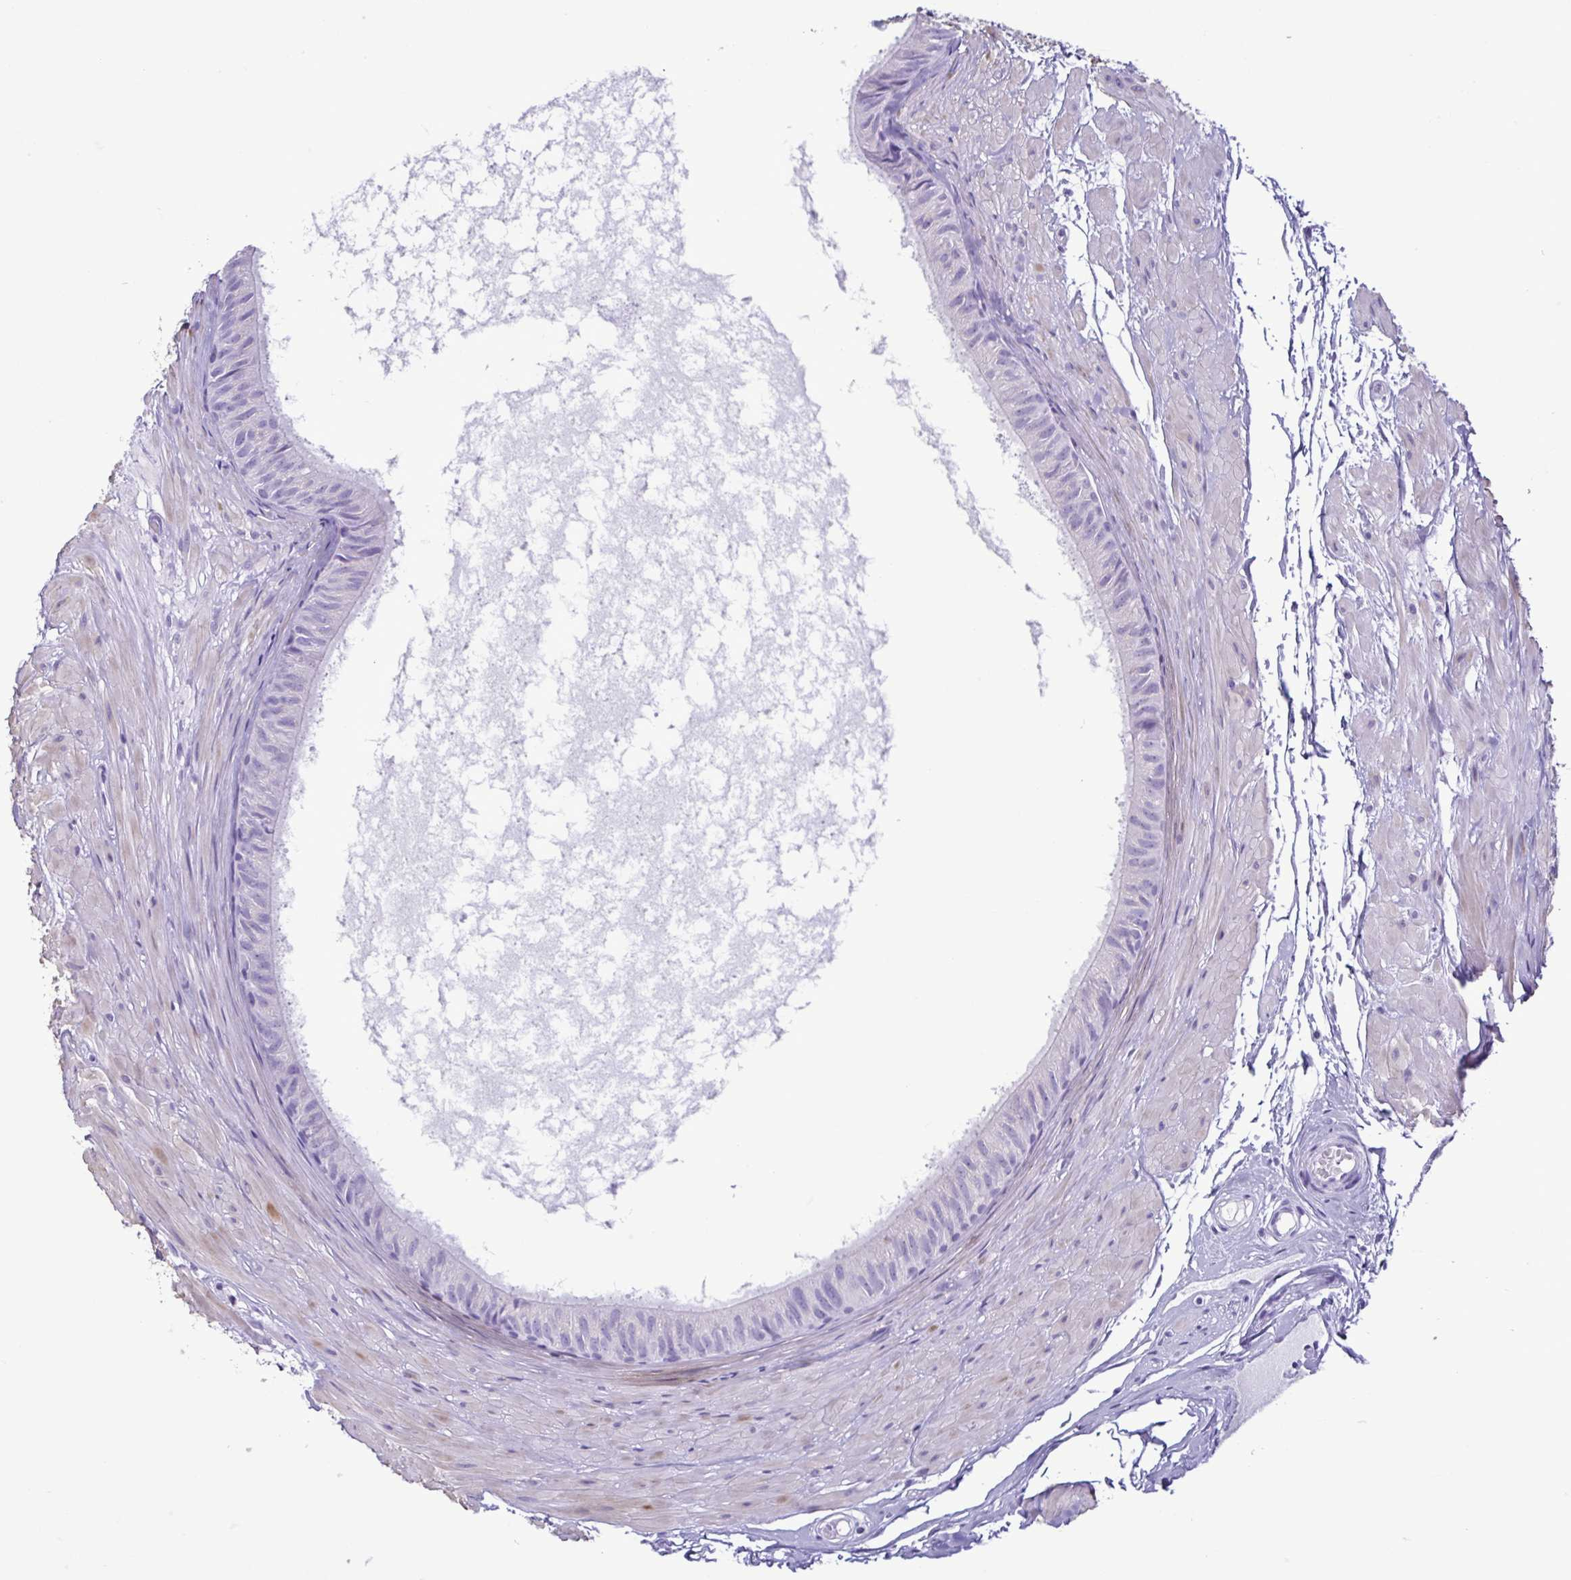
{"staining": {"intensity": "negative", "quantity": "none", "location": "none"}, "tissue": "epididymis", "cell_type": "Glandular cells", "image_type": "normal", "snomed": [{"axis": "morphology", "description": "Normal tissue, NOS"}, {"axis": "topography", "description": "Epididymis"}], "caption": "The IHC histopathology image has no significant staining in glandular cells of epididymis. (Immunohistochemistry (ihc), brightfield microscopy, high magnification).", "gene": "CBY2", "patient": {"sex": "male", "age": 33}}